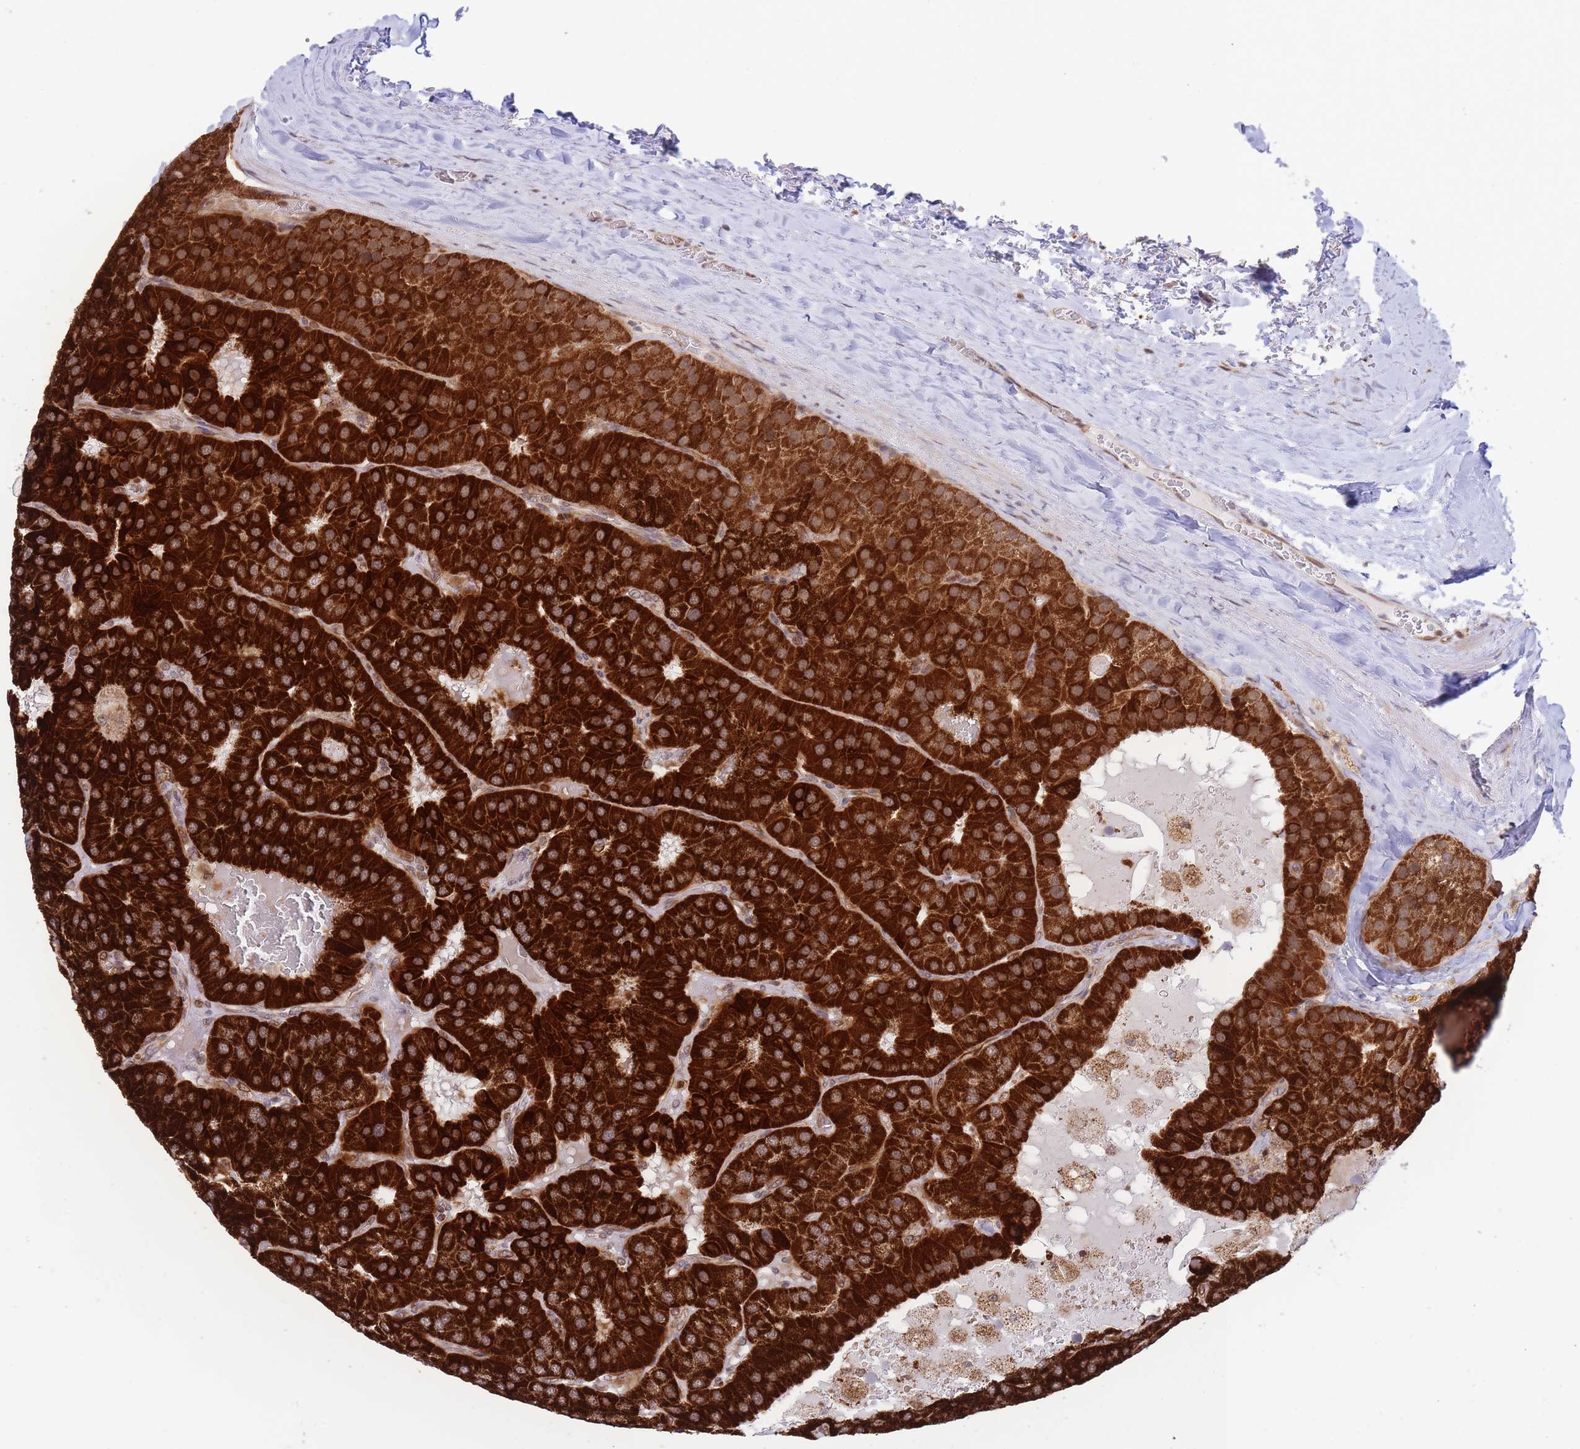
{"staining": {"intensity": "strong", "quantity": ">75%", "location": "cytoplasmic/membranous"}, "tissue": "parathyroid gland", "cell_type": "Glandular cells", "image_type": "normal", "snomed": [{"axis": "morphology", "description": "Normal tissue, NOS"}, {"axis": "morphology", "description": "Adenoma, NOS"}, {"axis": "topography", "description": "Parathyroid gland"}], "caption": "The immunohistochemical stain labels strong cytoplasmic/membranous positivity in glandular cells of normal parathyroid gland. (DAB (3,3'-diaminobenzidine) = brown stain, brightfield microscopy at high magnification).", "gene": "BOD1L1", "patient": {"sex": "female", "age": 86}}